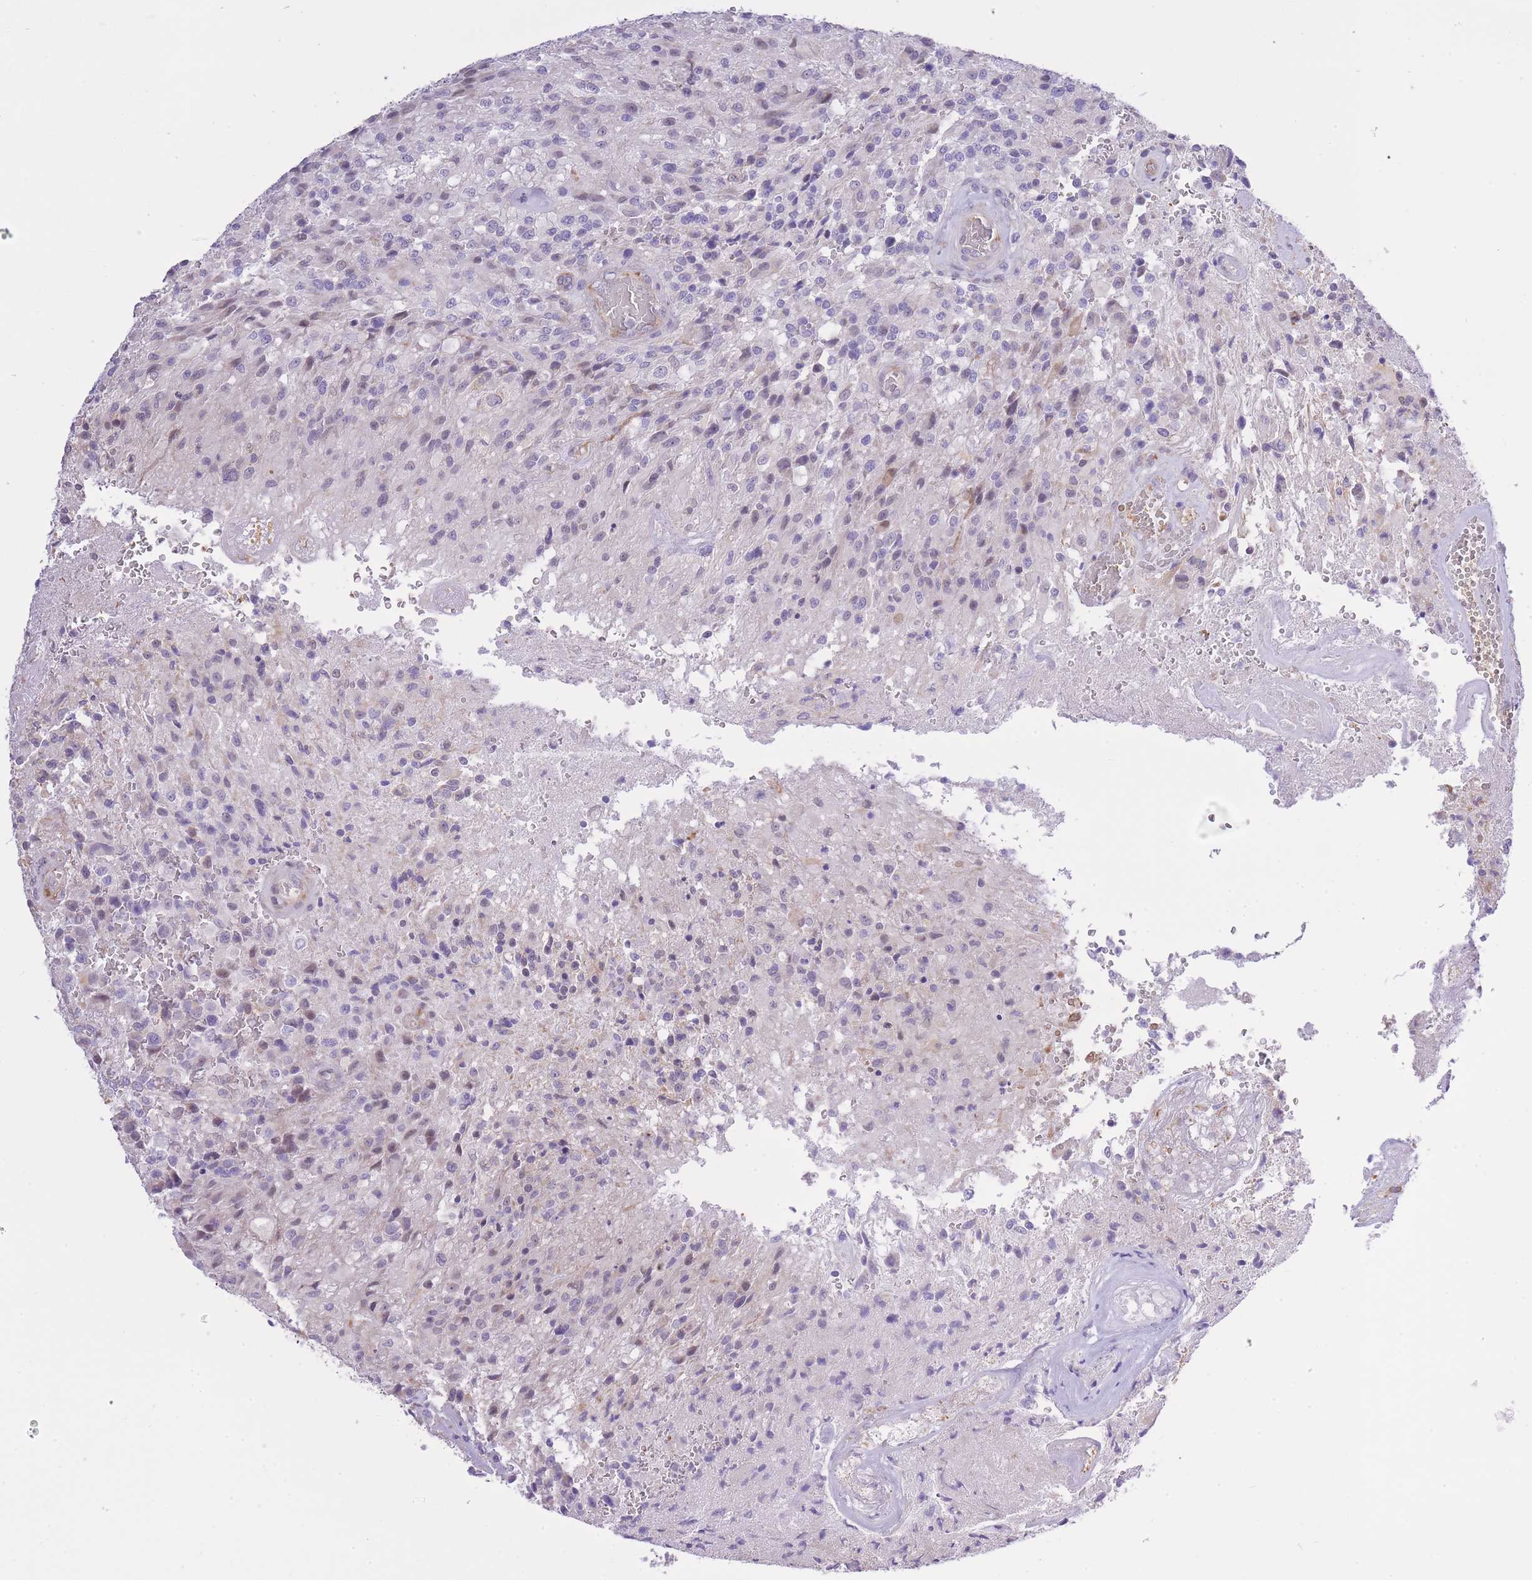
{"staining": {"intensity": "negative", "quantity": "none", "location": "none"}, "tissue": "glioma", "cell_type": "Tumor cells", "image_type": "cancer", "snomed": [{"axis": "morphology", "description": "Normal tissue, NOS"}, {"axis": "morphology", "description": "Glioma, malignant, High grade"}, {"axis": "topography", "description": "Cerebral cortex"}], "caption": "Immunohistochemistry histopathology image of neoplastic tissue: human high-grade glioma (malignant) stained with DAB reveals no significant protein positivity in tumor cells.", "gene": "MEIOSIN", "patient": {"sex": "male", "age": 56}}